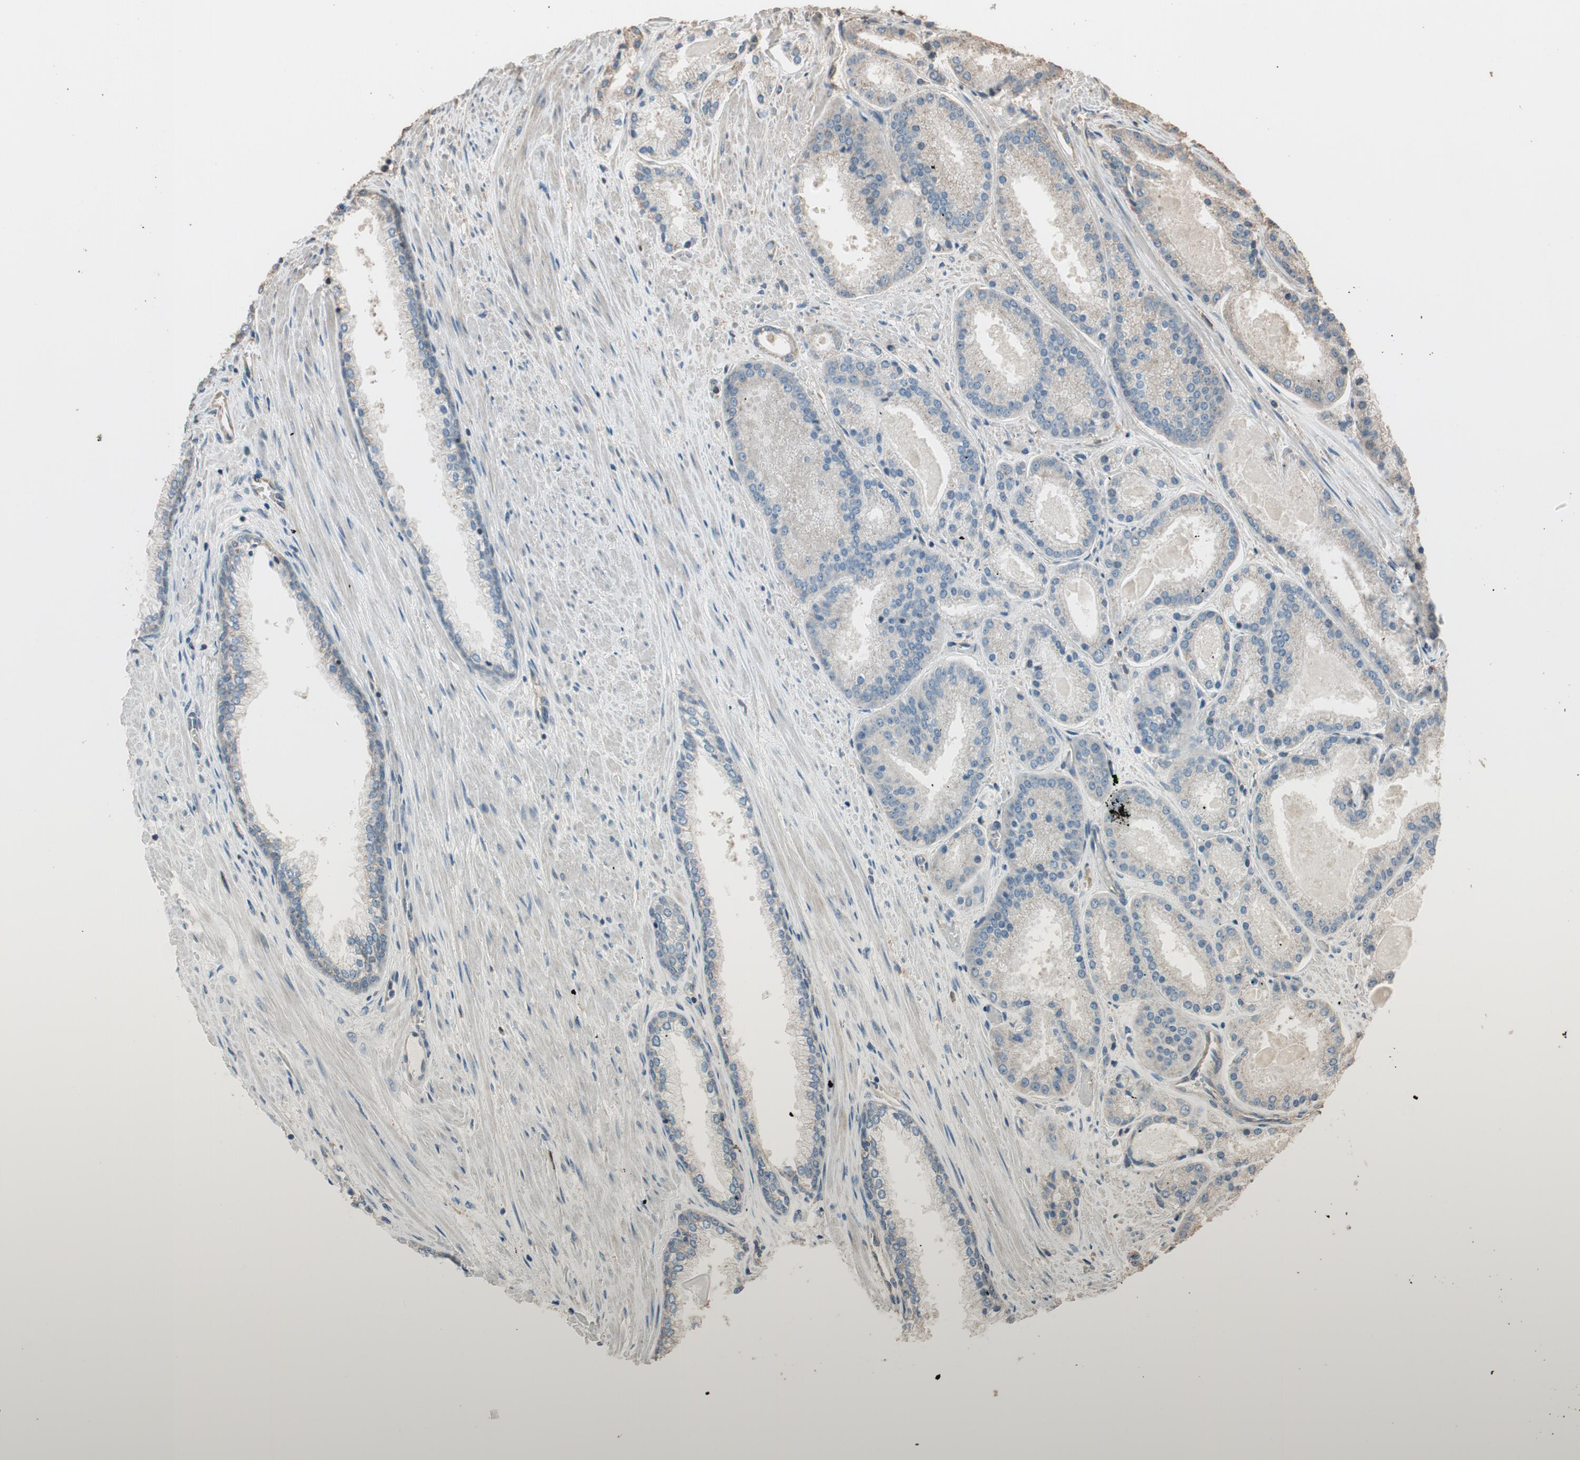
{"staining": {"intensity": "weak", "quantity": ">75%", "location": "cytoplasmic/membranous"}, "tissue": "prostate cancer", "cell_type": "Tumor cells", "image_type": "cancer", "snomed": [{"axis": "morphology", "description": "Adenocarcinoma, Low grade"}, {"axis": "topography", "description": "Prostate"}], "caption": "High-magnification brightfield microscopy of prostate low-grade adenocarcinoma stained with DAB (brown) and counterstained with hematoxylin (blue). tumor cells exhibit weak cytoplasmic/membranous positivity is identified in approximately>75% of cells.", "gene": "MST1R", "patient": {"sex": "male", "age": 59}}